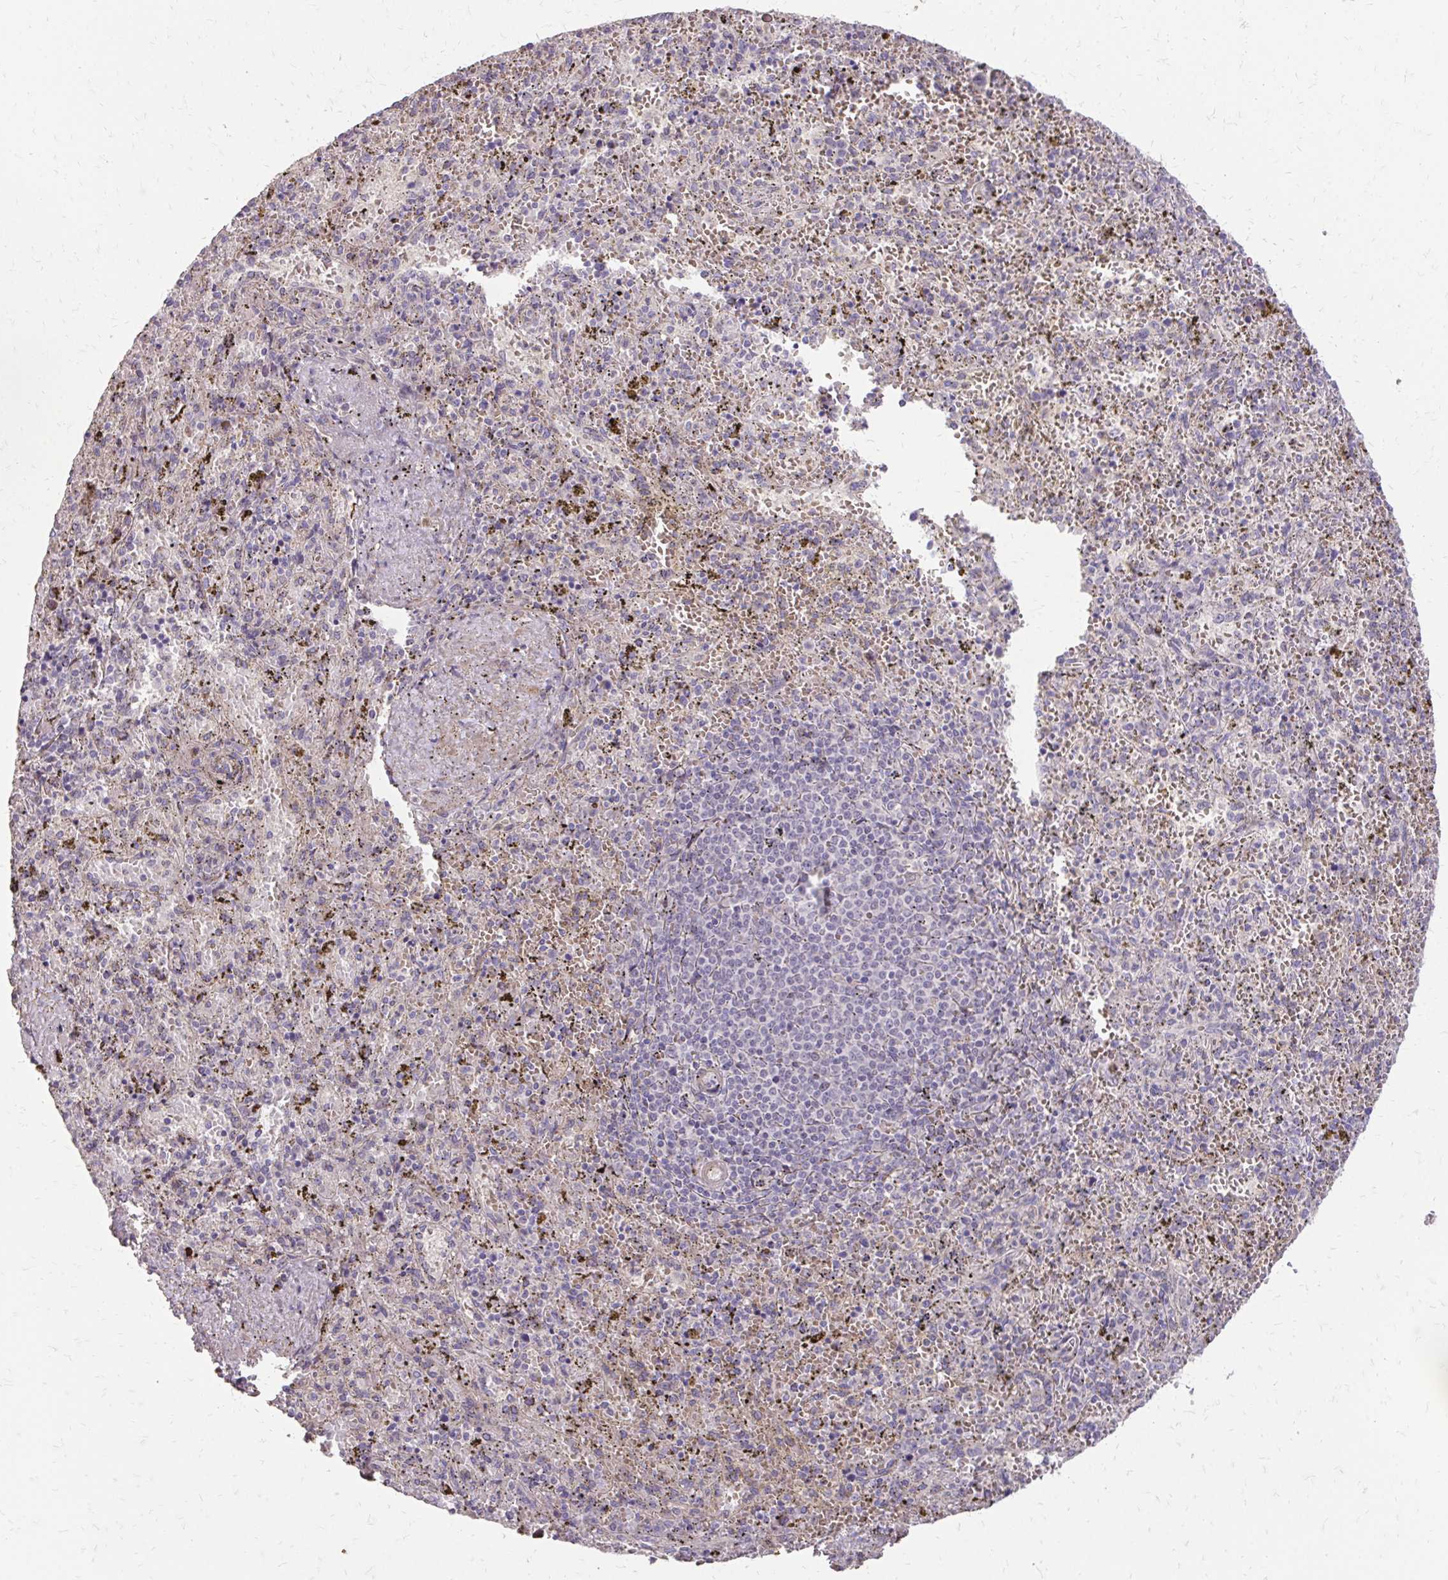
{"staining": {"intensity": "negative", "quantity": "none", "location": "none"}, "tissue": "spleen", "cell_type": "Cells in red pulp", "image_type": "normal", "snomed": [{"axis": "morphology", "description": "Normal tissue, NOS"}, {"axis": "topography", "description": "Spleen"}], "caption": "DAB immunohistochemical staining of benign human spleen shows no significant expression in cells in red pulp.", "gene": "MYORG", "patient": {"sex": "female", "age": 50}}